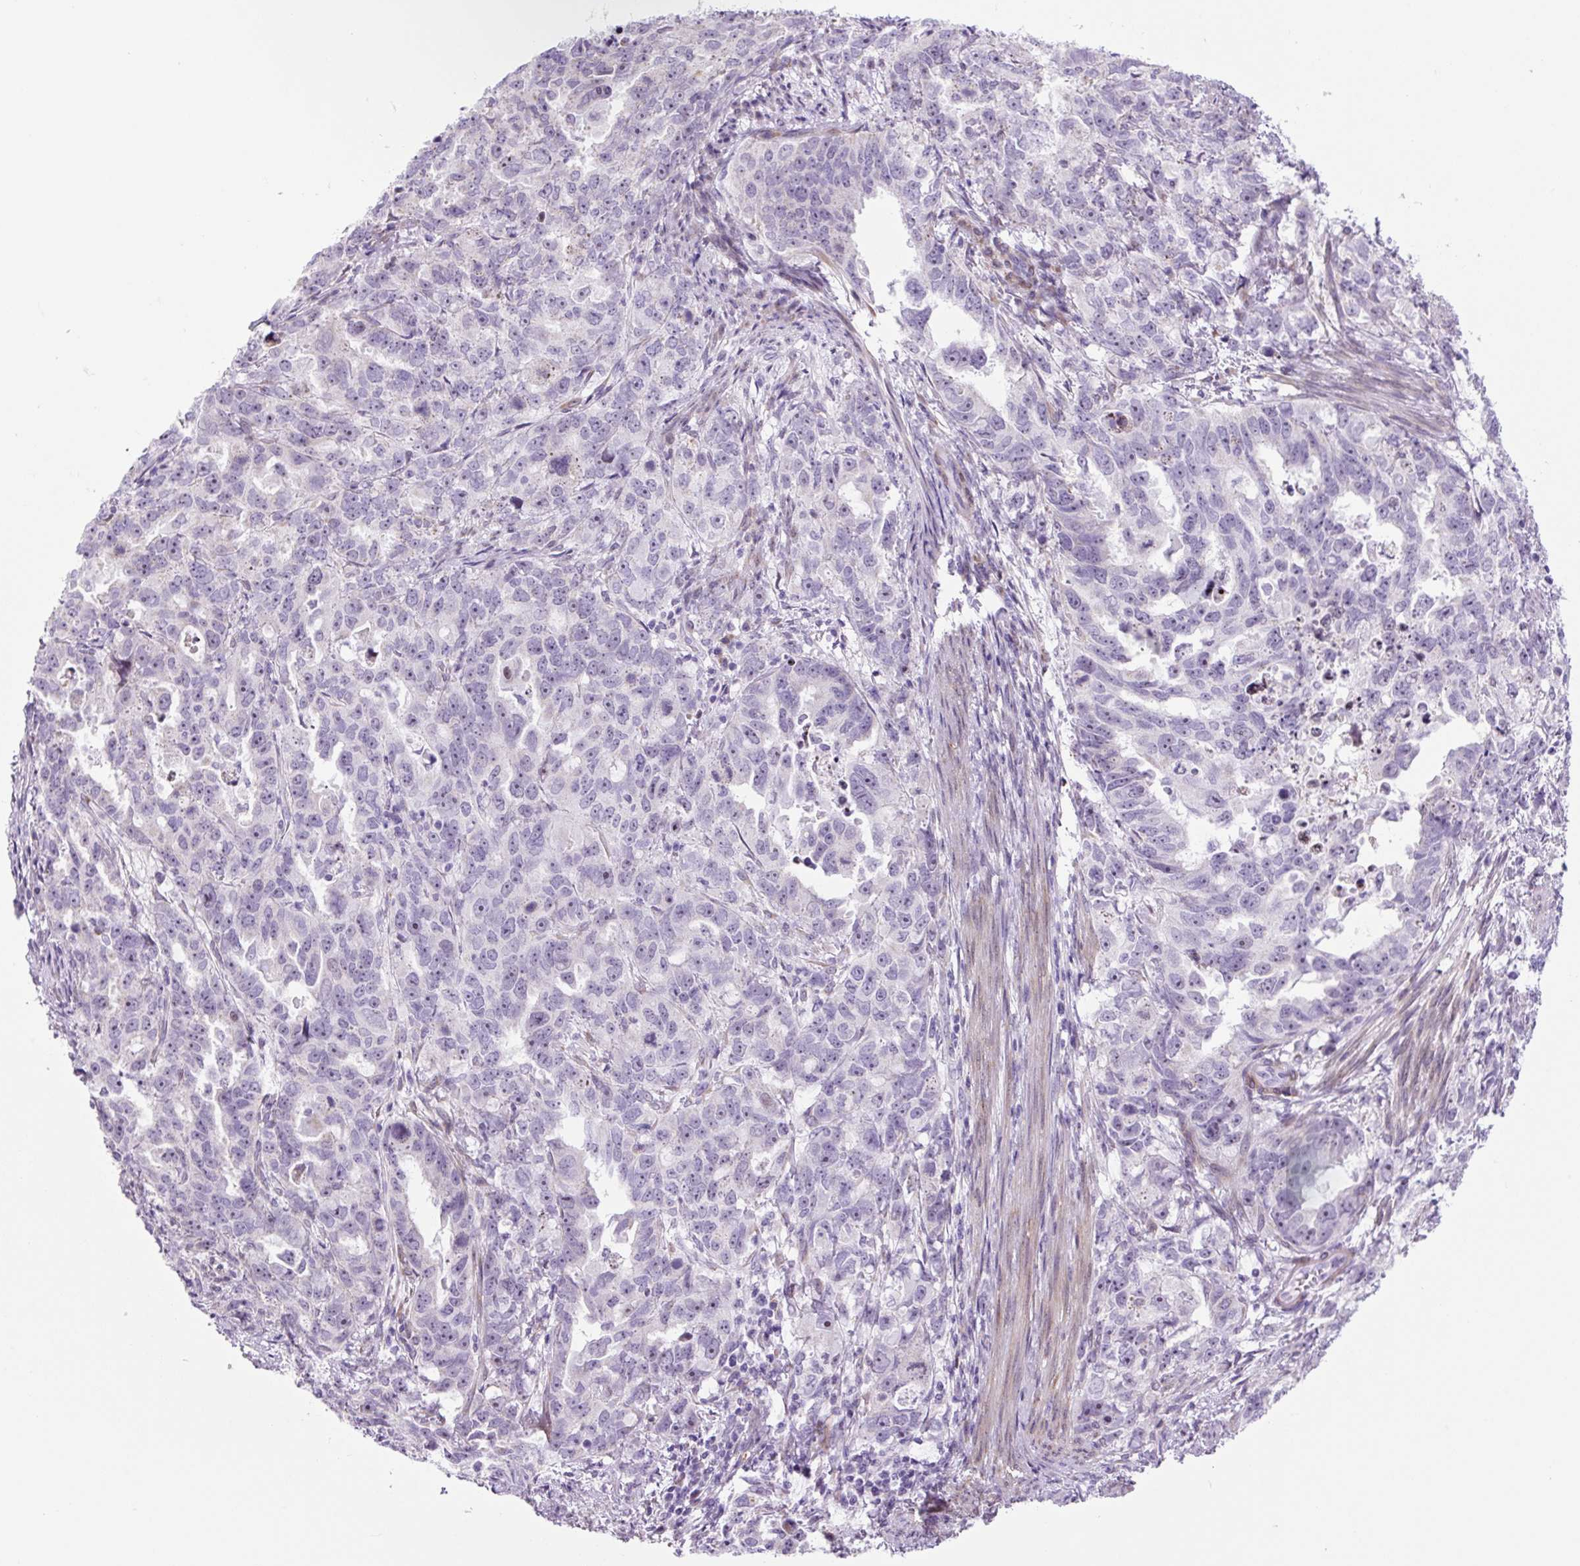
{"staining": {"intensity": "weak", "quantity": "<25%", "location": "nuclear"}, "tissue": "endometrial cancer", "cell_type": "Tumor cells", "image_type": "cancer", "snomed": [{"axis": "morphology", "description": "Adenocarcinoma, NOS"}, {"axis": "topography", "description": "Endometrium"}], "caption": "Protein analysis of endometrial cancer (adenocarcinoma) exhibits no significant staining in tumor cells. (Stains: DAB immunohistochemistry (IHC) with hematoxylin counter stain, Microscopy: brightfield microscopy at high magnification).", "gene": "RRS1", "patient": {"sex": "female", "age": 65}}